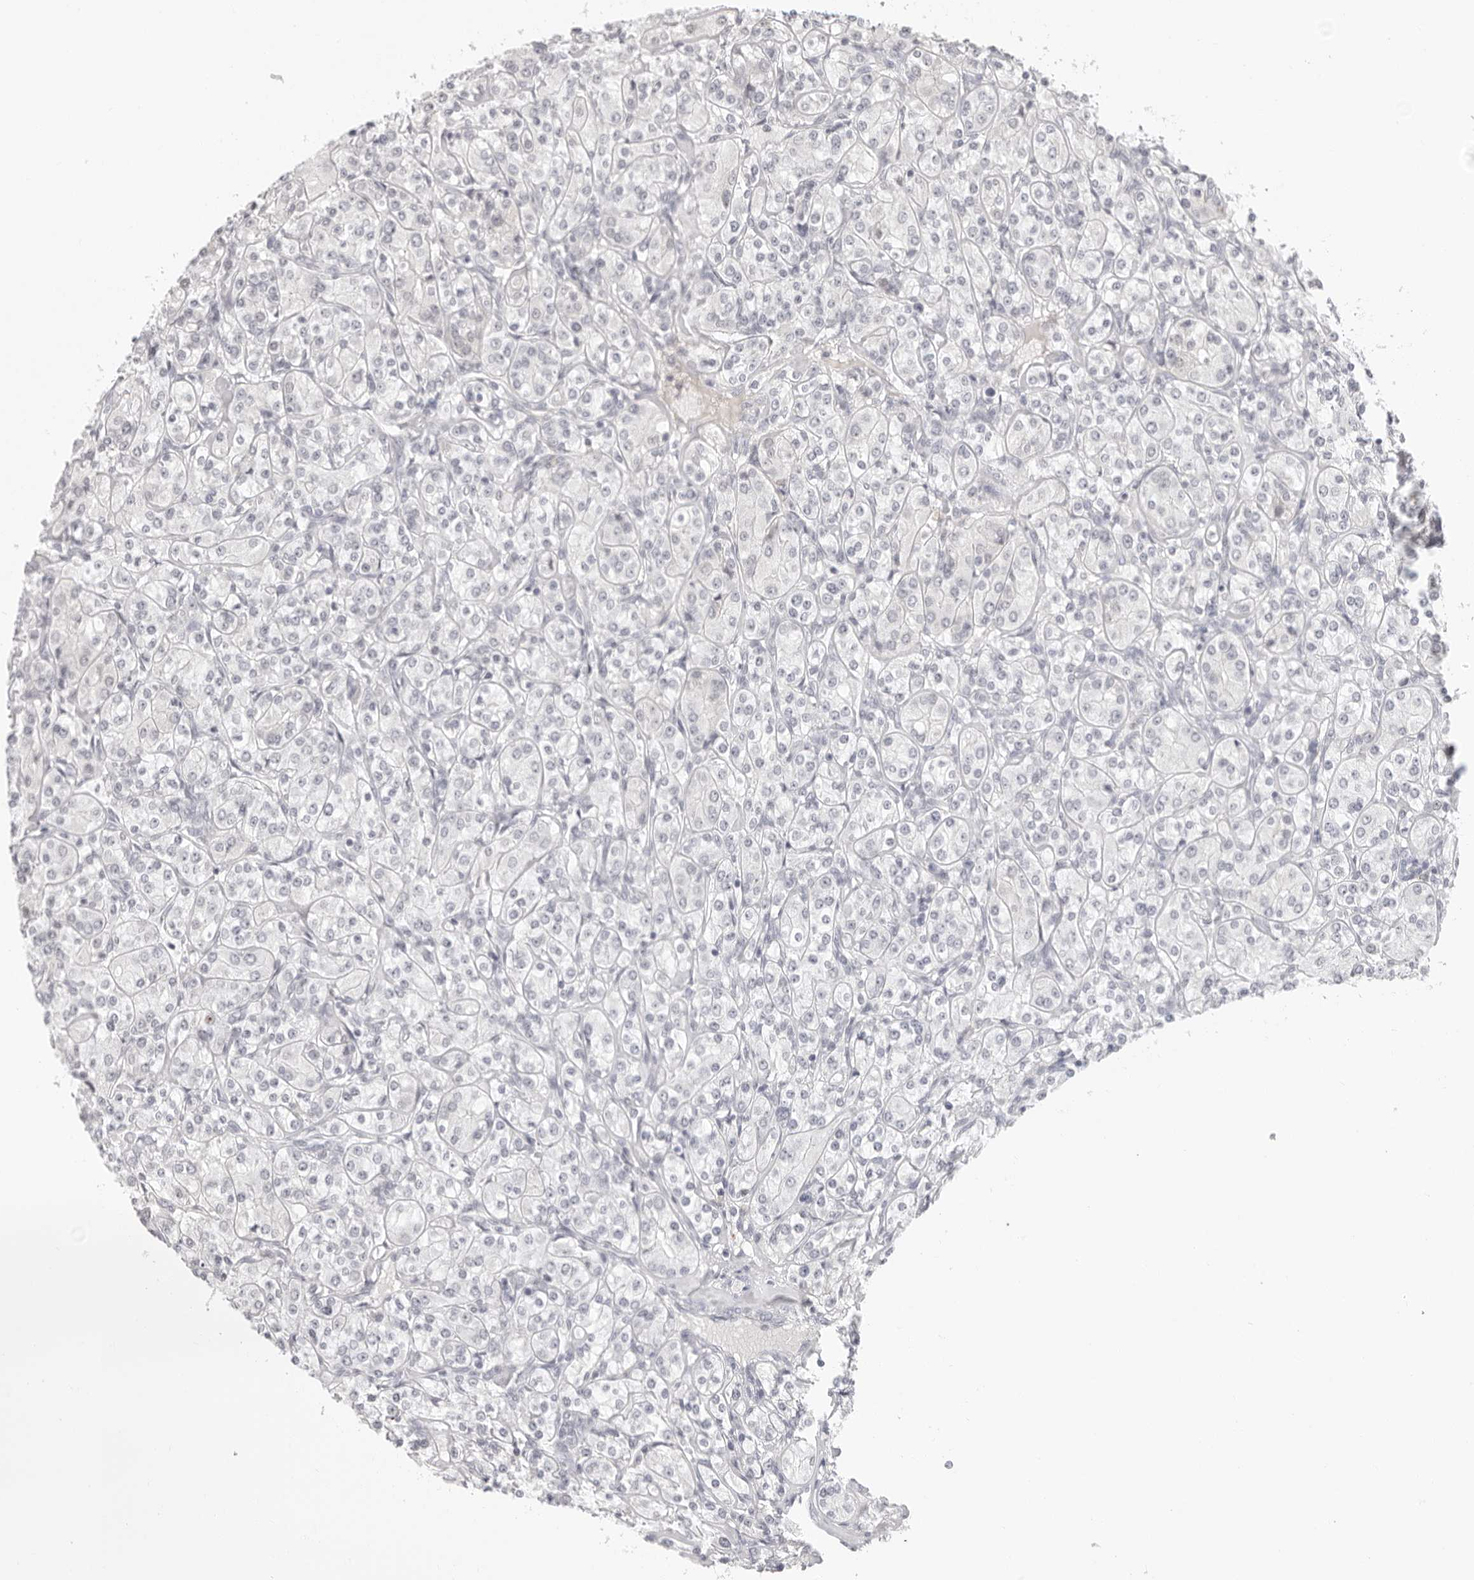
{"staining": {"intensity": "negative", "quantity": "none", "location": "none"}, "tissue": "renal cancer", "cell_type": "Tumor cells", "image_type": "cancer", "snomed": [{"axis": "morphology", "description": "Adenocarcinoma, NOS"}, {"axis": "topography", "description": "Kidney"}], "caption": "Immunohistochemistry (IHC) histopathology image of neoplastic tissue: renal cancer stained with DAB reveals no significant protein staining in tumor cells.", "gene": "MSH6", "patient": {"sex": "male", "age": 77}}